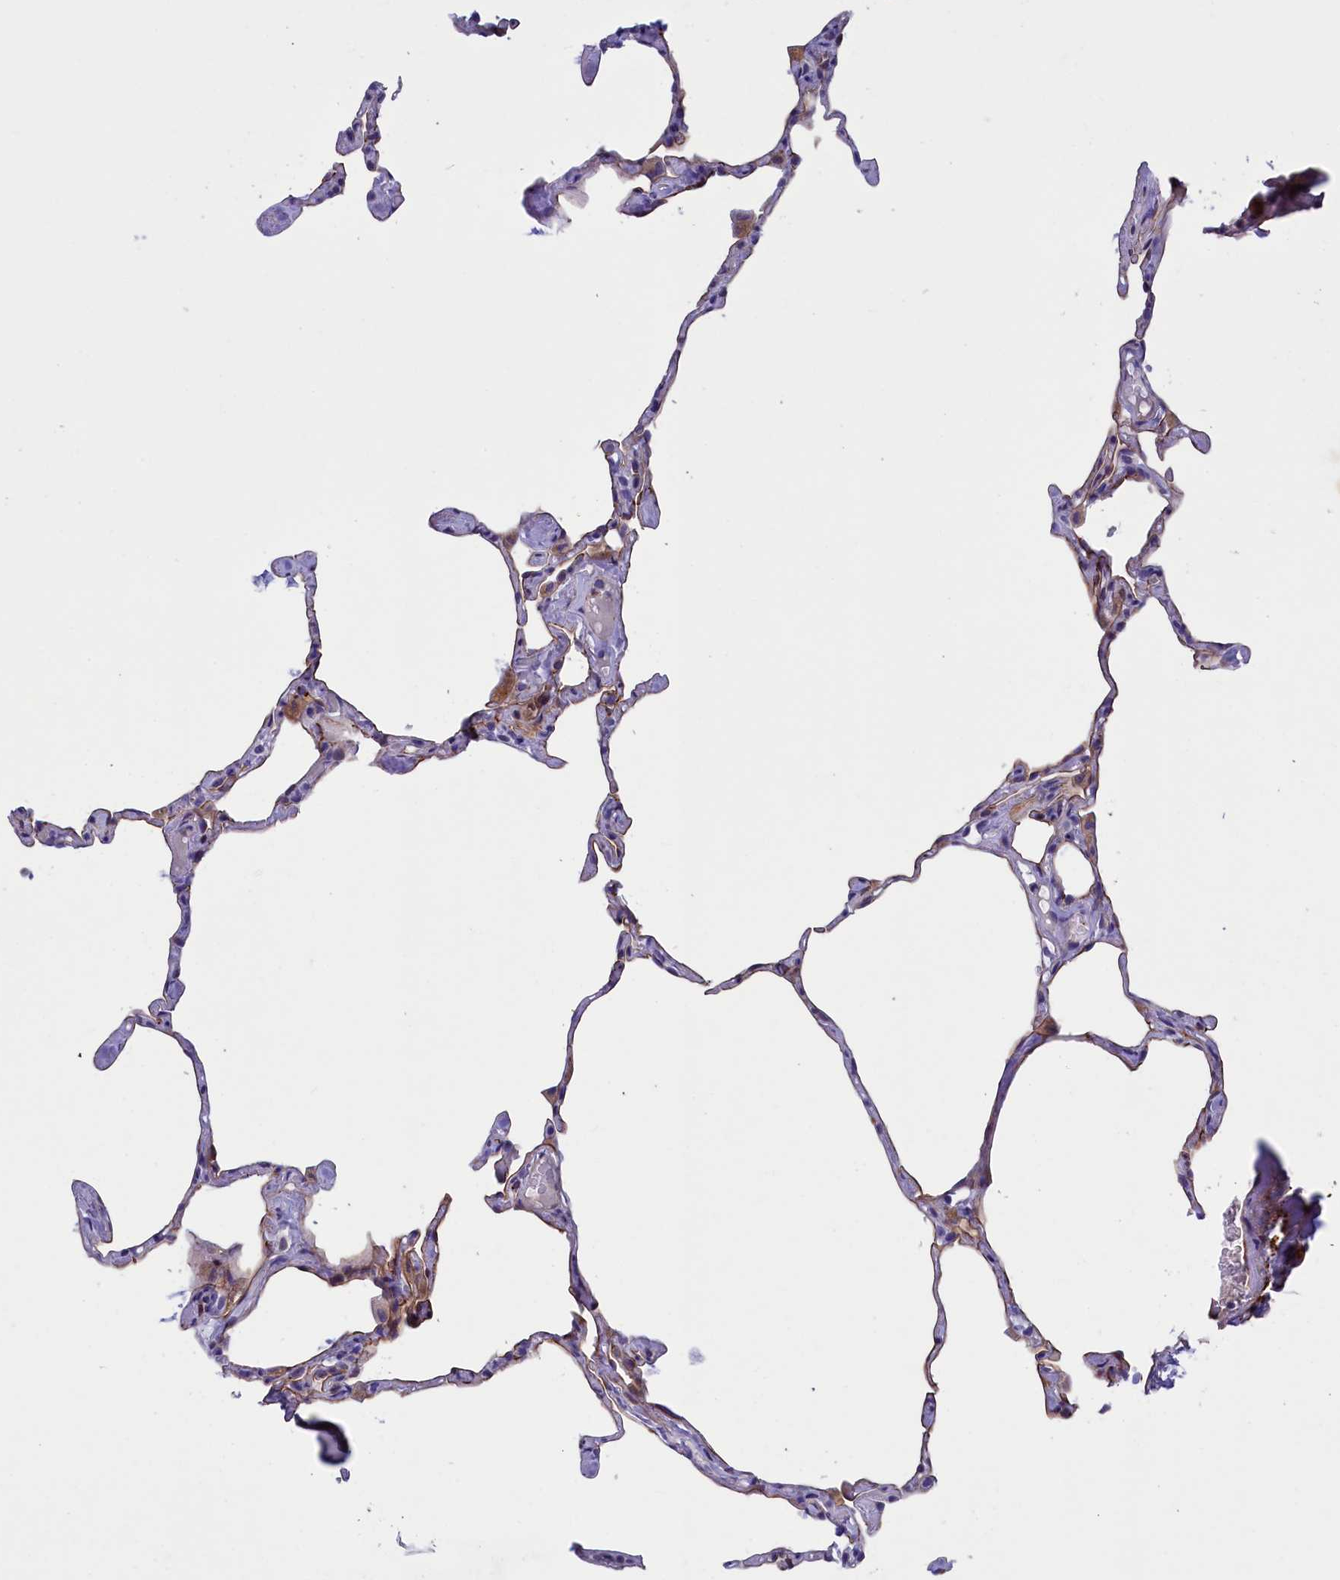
{"staining": {"intensity": "negative", "quantity": "none", "location": "none"}, "tissue": "lung", "cell_type": "Alveolar cells", "image_type": "normal", "snomed": [{"axis": "morphology", "description": "Normal tissue, NOS"}, {"axis": "topography", "description": "Lung"}], "caption": "Immunohistochemistry (IHC) of unremarkable human lung reveals no expression in alveolar cells. The staining was performed using DAB (3,3'-diaminobenzidine) to visualize the protein expression in brown, while the nuclei were stained in blue with hematoxylin (Magnification: 20x).", "gene": "LOXL1", "patient": {"sex": "male", "age": 65}}